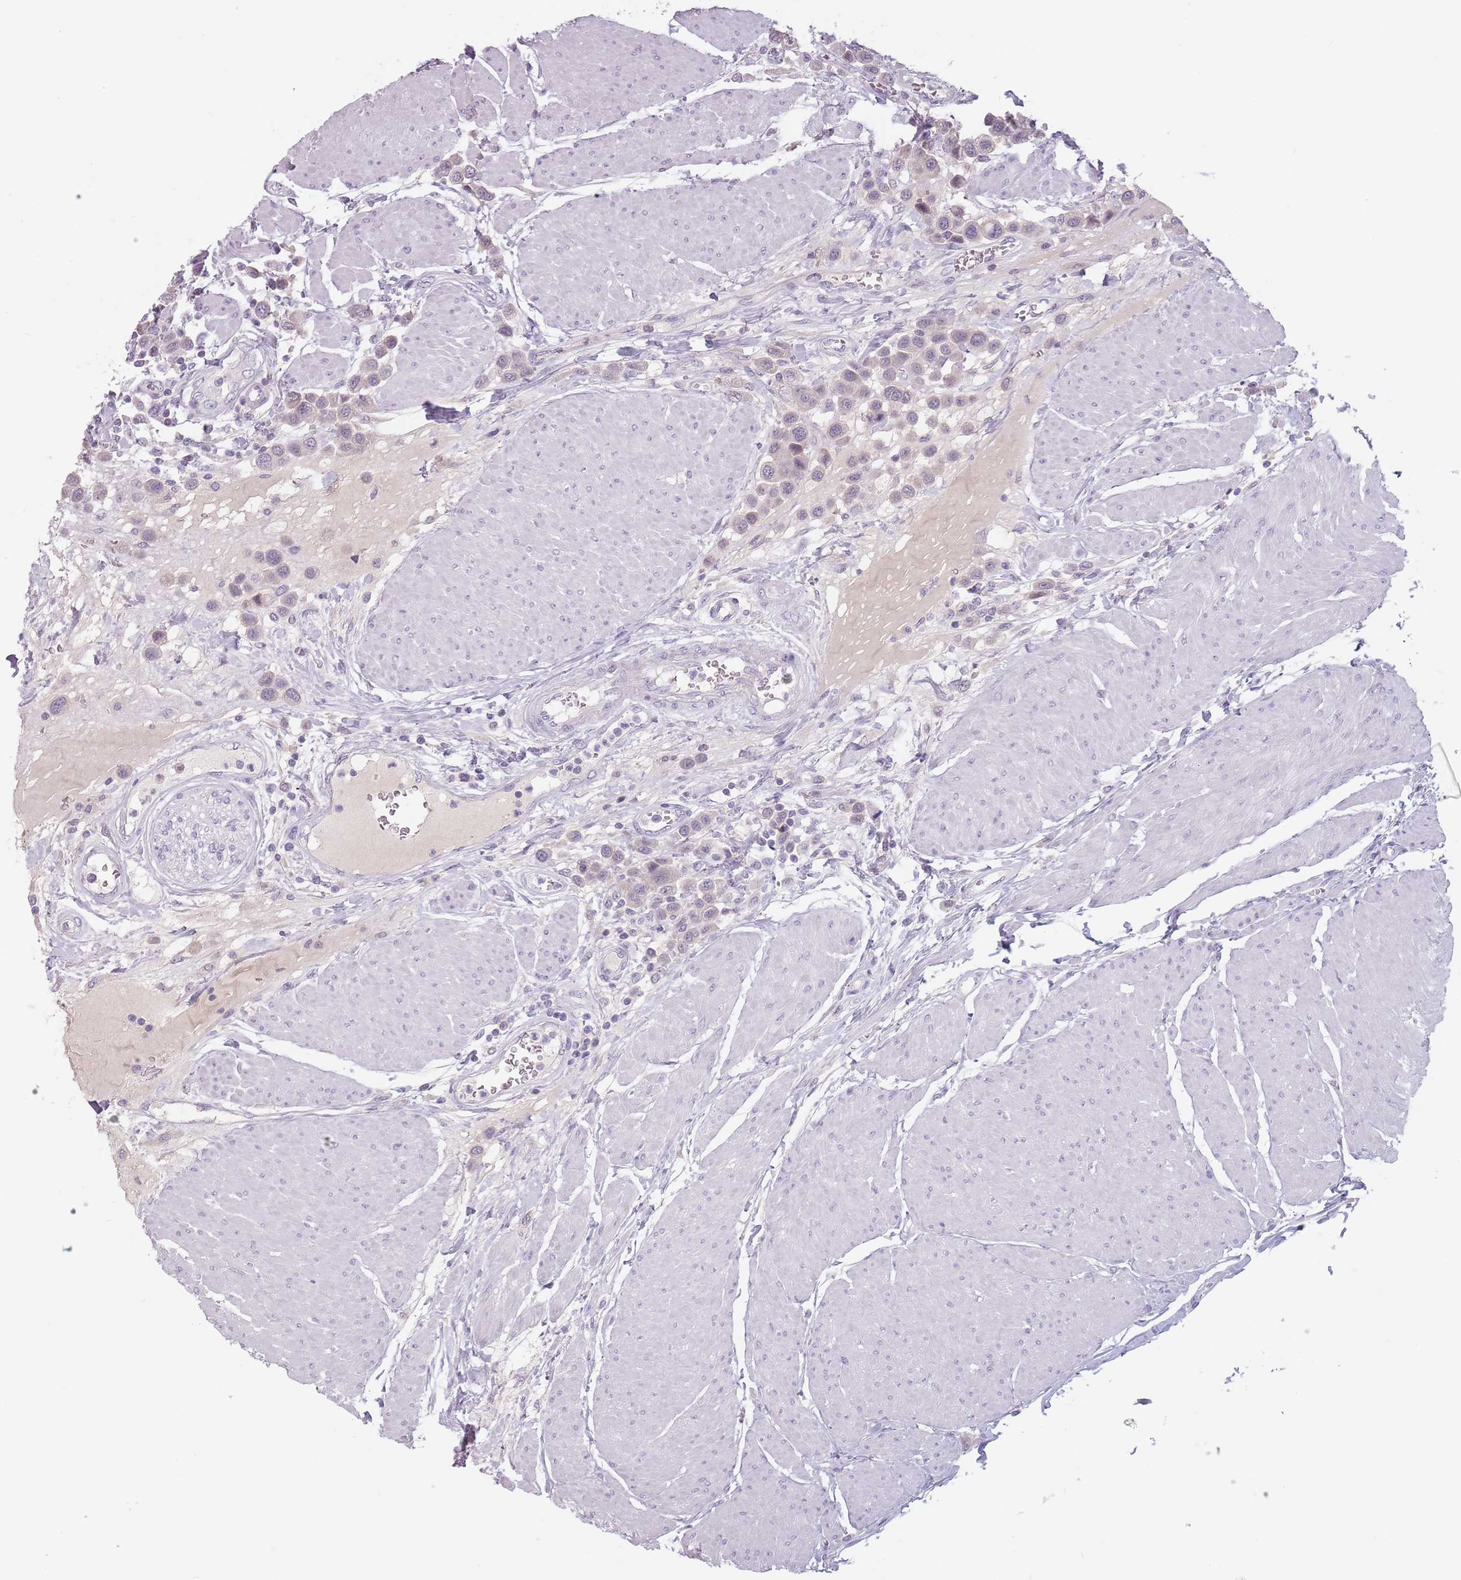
{"staining": {"intensity": "negative", "quantity": "none", "location": "none"}, "tissue": "urothelial cancer", "cell_type": "Tumor cells", "image_type": "cancer", "snomed": [{"axis": "morphology", "description": "Urothelial carcinoma, High grade"}, {"axis": "topography", "description": "Urinary bladder"}], "caption": "Tumor cells are negative for brown protein staining in urothelial cancer.", "gene": "CEP19", "patient": {"sex": "male", "age": 50}}